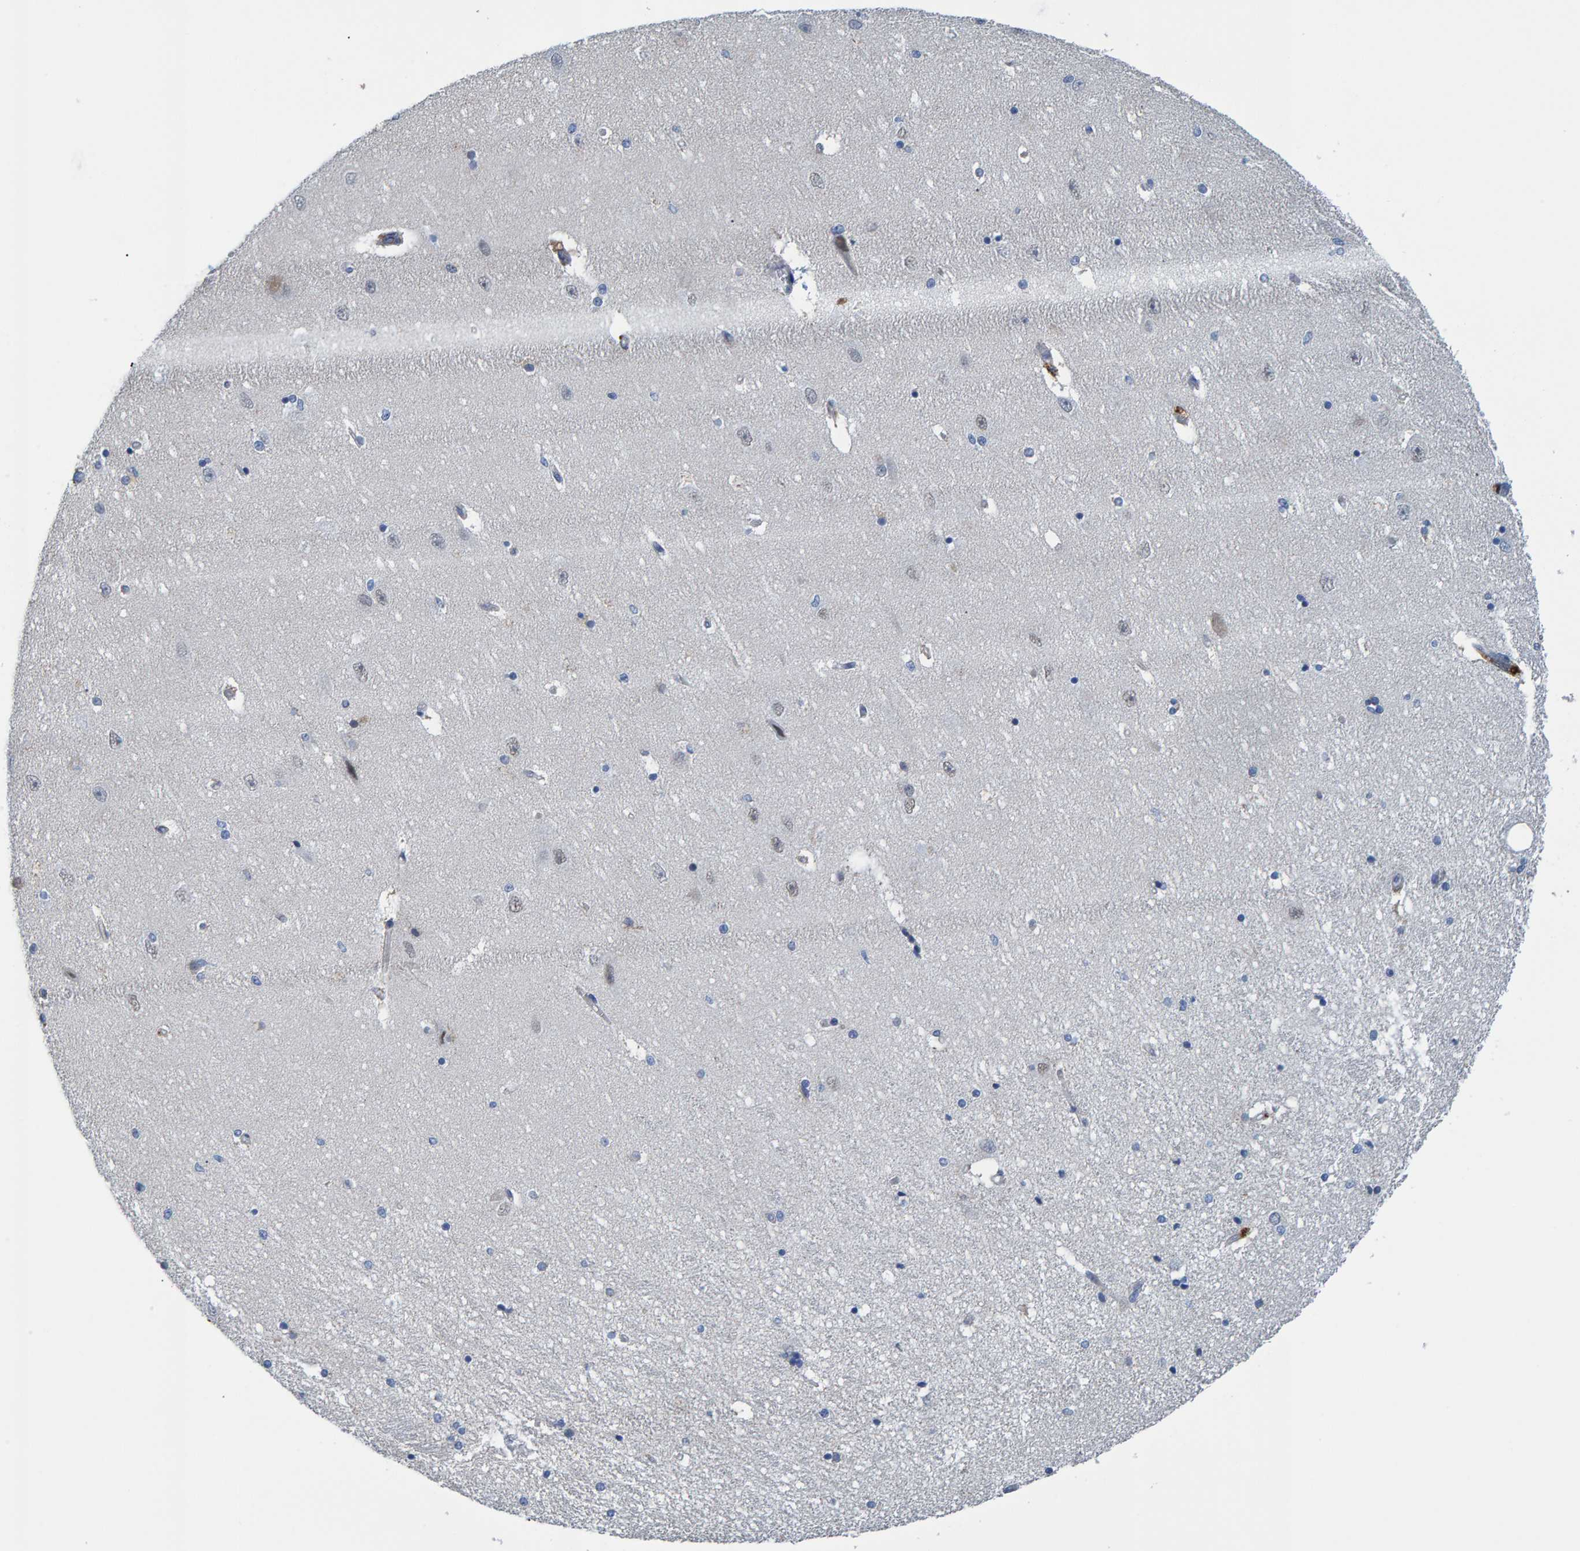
{"staining": {"intensity": "negative", "quantity": "none", "location": "none"}, "tissue": "hippocampus", "cell_type": "Glial cells", "image_type": "normal", "snomed": [{"axis": "morphology", "description": "Normal tissue, NOS"}, {"axis": "topography", "description": "Hippocampus"}], "caption": "IHC image of normal human hippocampus stained for a protein (brown), which demonstrates no positivity in glial cells.", "gene": "IDO1", "patient": {"sex": "female", "age": 54}}